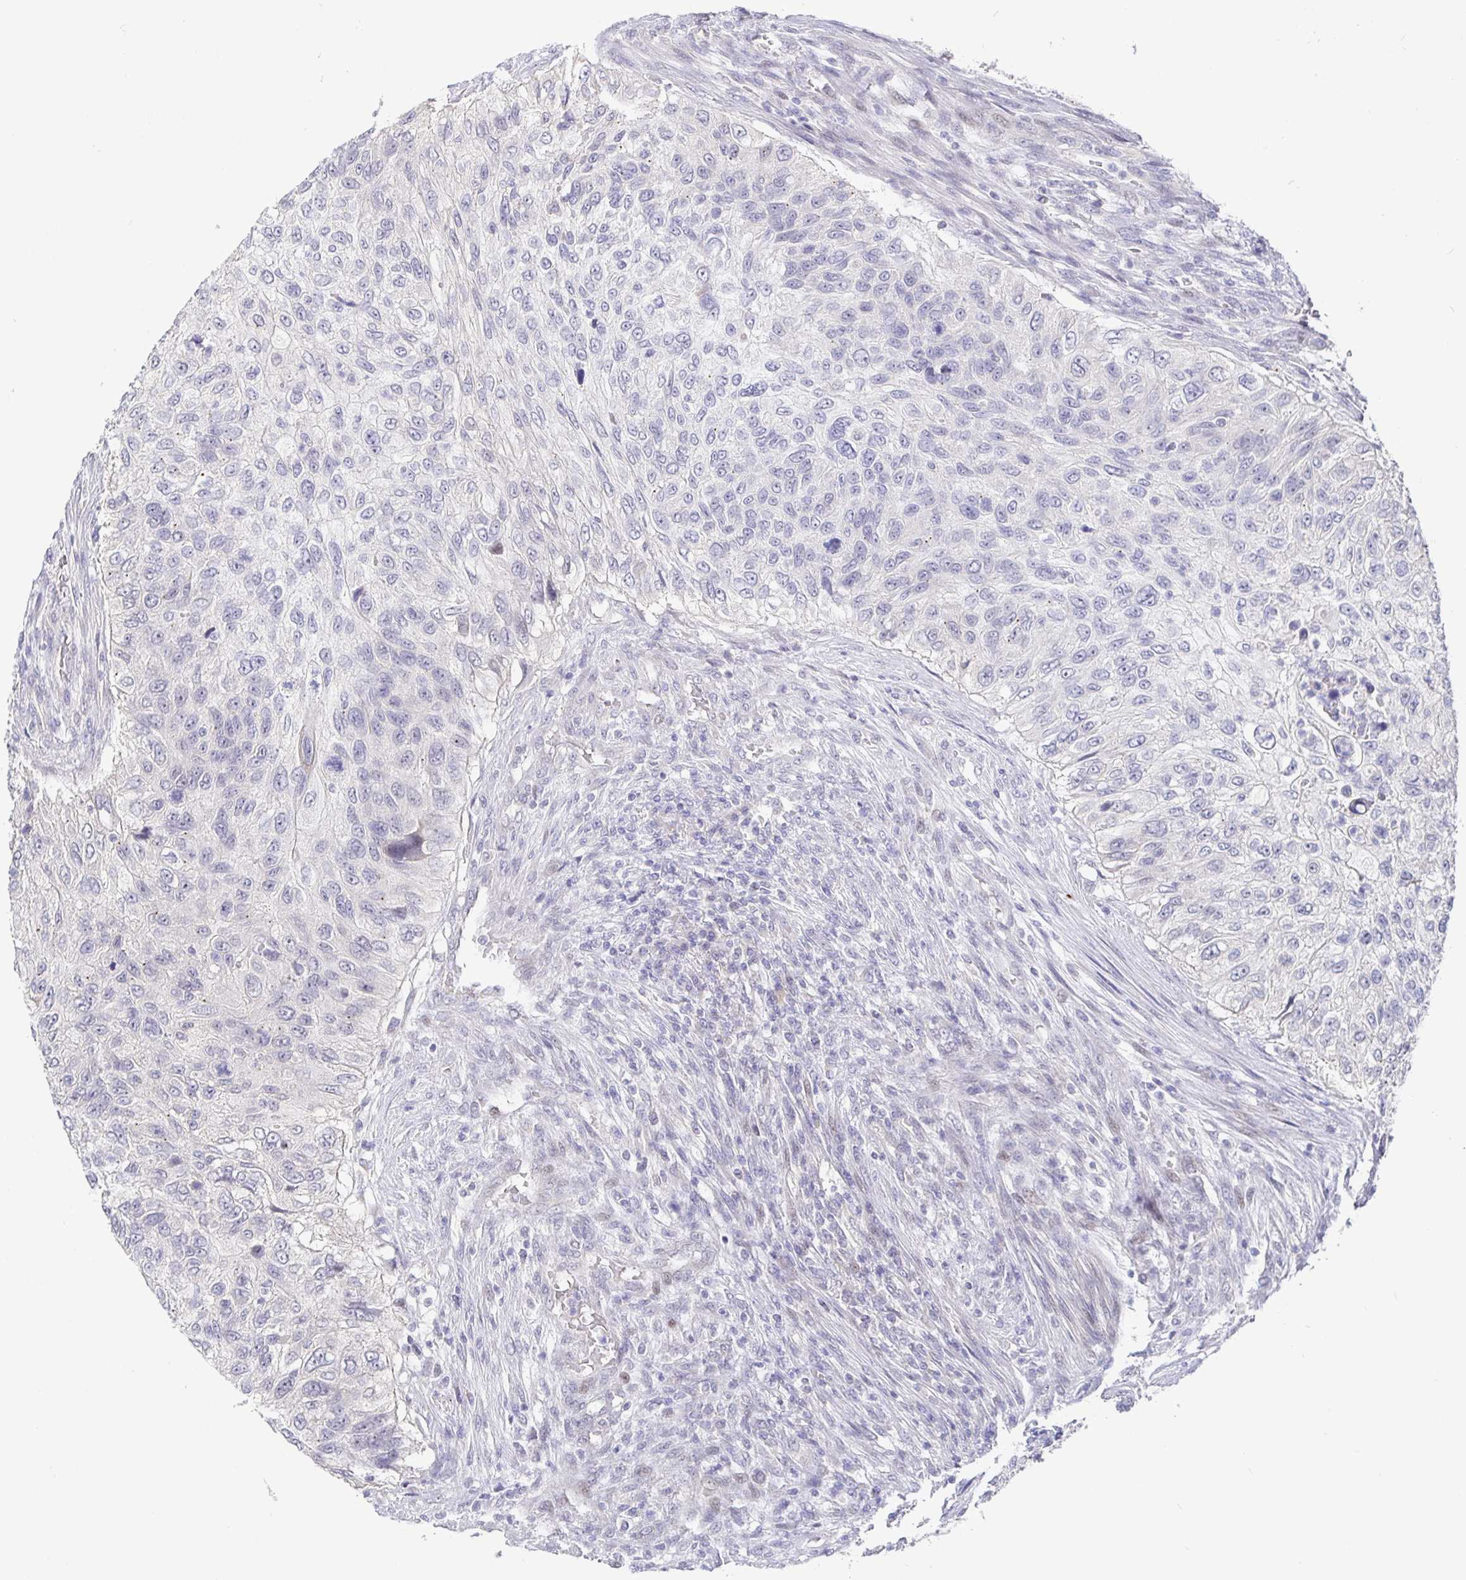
{"staining": {"intensity": "negative", "quantity": "none", "location": "none"}, "tissue": "urothelial cancer", "cell_type": "Tumor cells", "image_type": "cancer", "snomed": [{"axis": "morphology", "description": "Urothelial carcinoma, High grade"}, {"axis": "topography", "description": "Urinary bladder"}], "caption": "Human high-grade urothelial carcinoma stained for a protein using IHC demonstrates no positivity in tumor cells.", "gene": "CIT", "patient": {"sex": "female", "age": 60}}